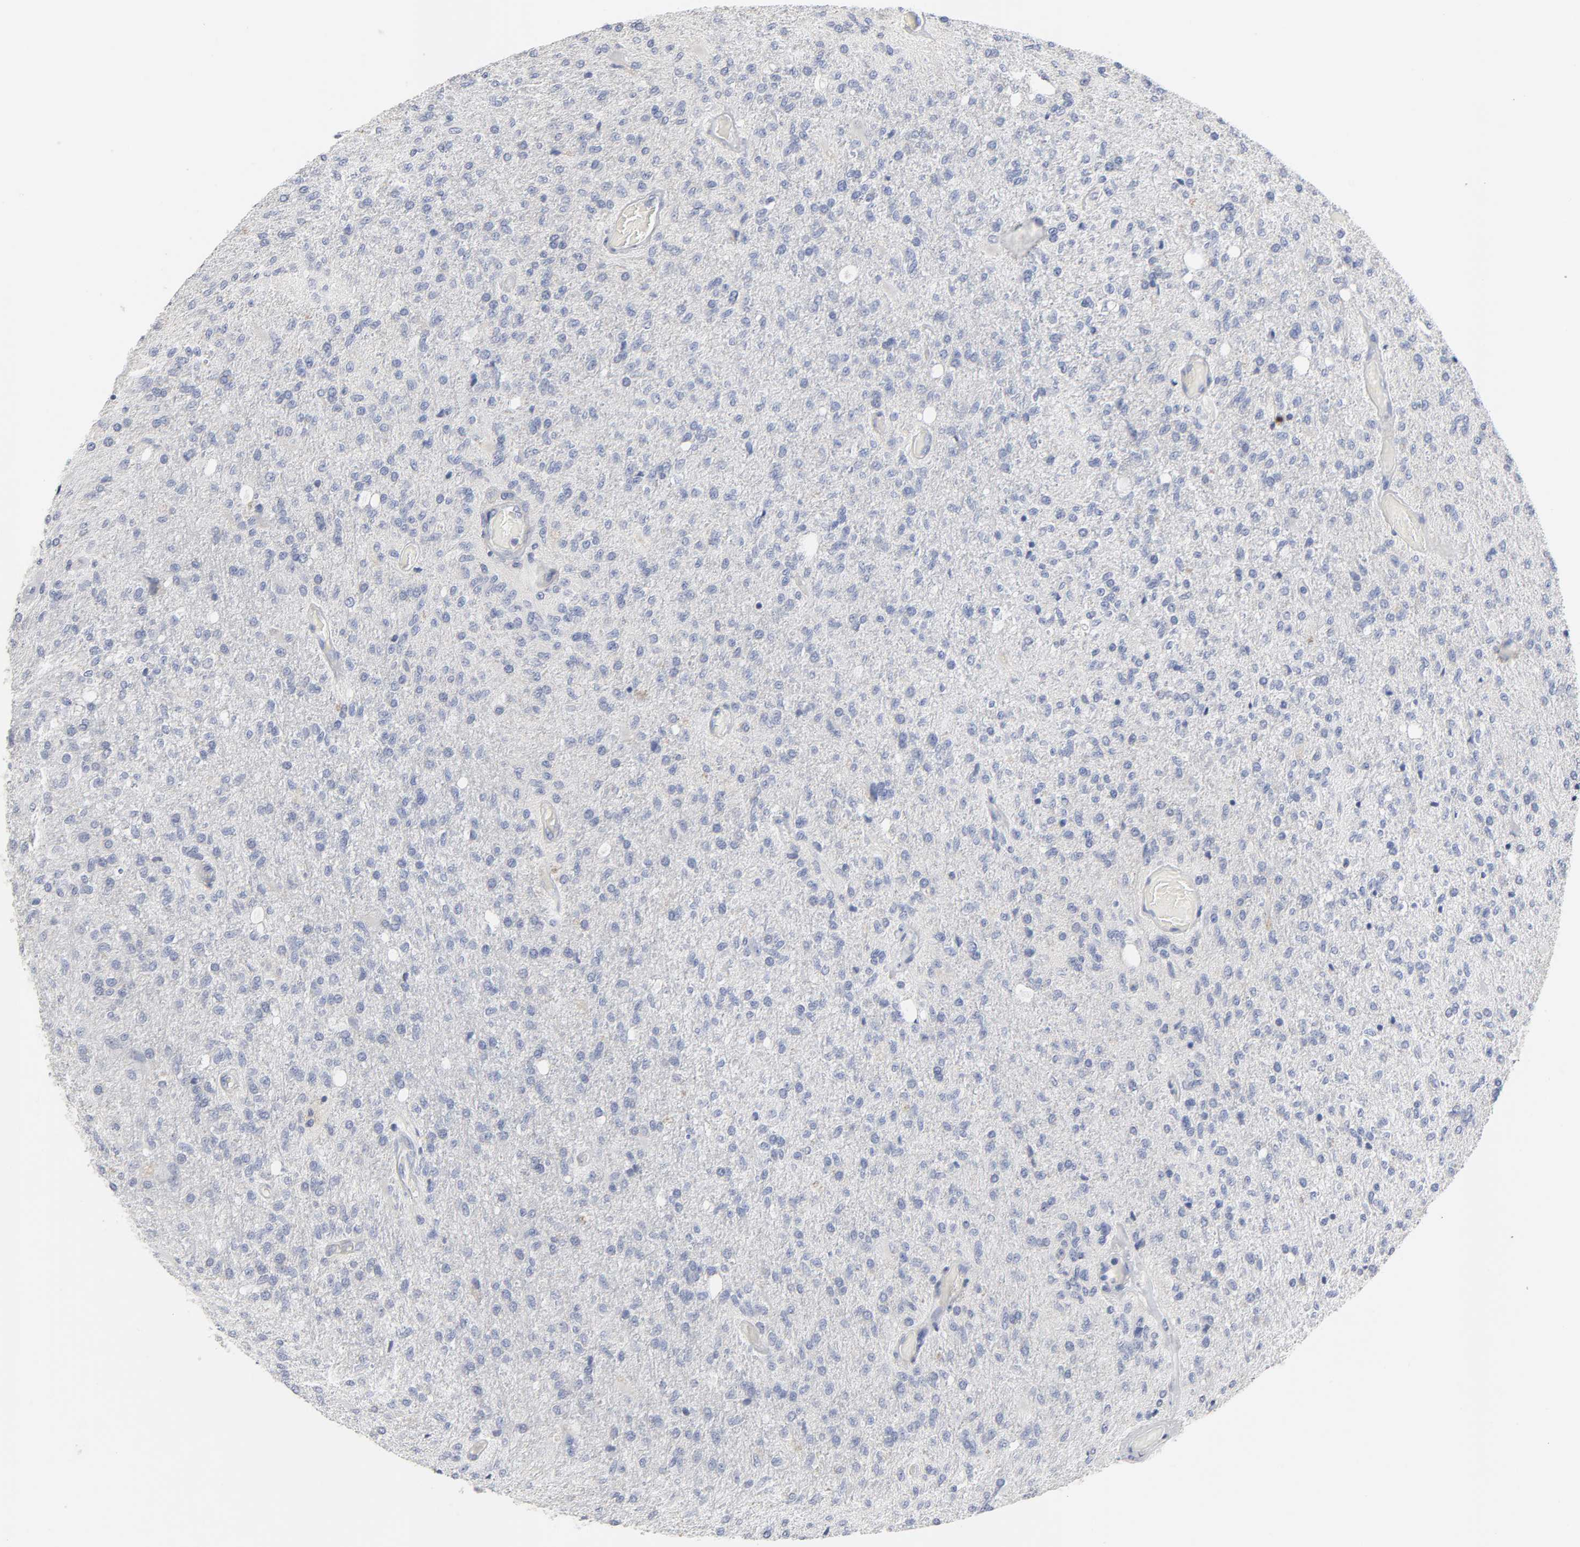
{"staining": {"intensity": "negative", "quantity": "none", "location": "none"}, "tissue": "glioma", "cell_type": "Tumor cells", "image_type": "cancer", "snomed": [{"axis": "morphology", "description": "Normal tissue, NOS"}, {"axis": "morphology", "description": "Glioma, malignant, High grade"}, {"axis": "topography", "description": "Cerebral cortex"}], "caption": "Immunohistochemistry (IHC) of malignant glioma (high-grade) demonstrates no positivity in tumor cells.", "gene": "ROCK1", "patient": {"sex": "male", "age": 77}}